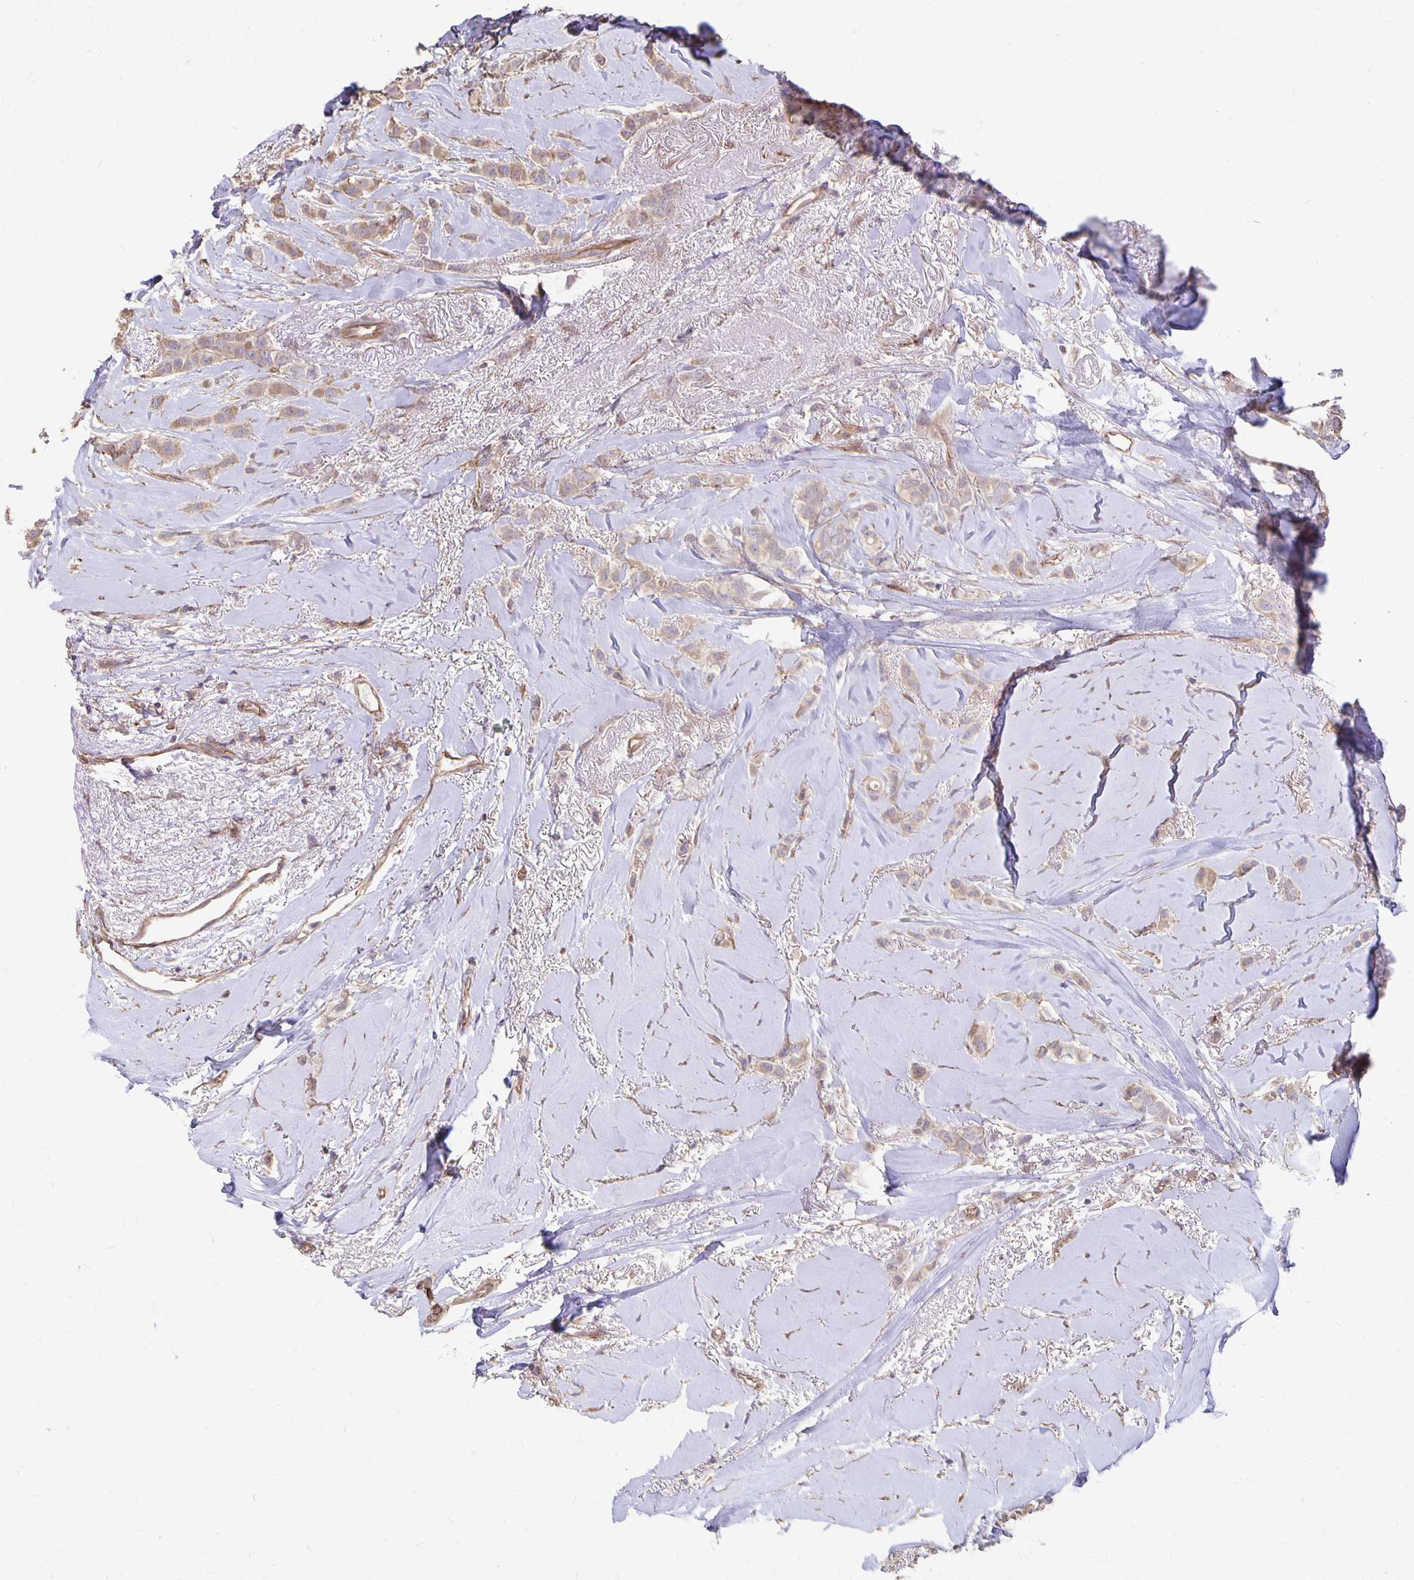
{"staining": {"intensity": "weak", "quantity": ">75%", "location": "cytoplasmic/membranous"}, "tissue": "breast cancer", "cell_type": "Tumor cells", "image_type": "cancer", "snomed": [{"axis": "morphology", "description": "Lobular carcinoma"}, {"axis": "topography", "description": "Breast"}], "caption": "Immunohistochemical staining of breast cancer (lobular carcinoma) exhibits low levels of weak cytoplasmic/membranous staining in about >75% of tumor cells.", "gene": "PPP1R3E", "patient": {"sex": "female", "age": 66}}